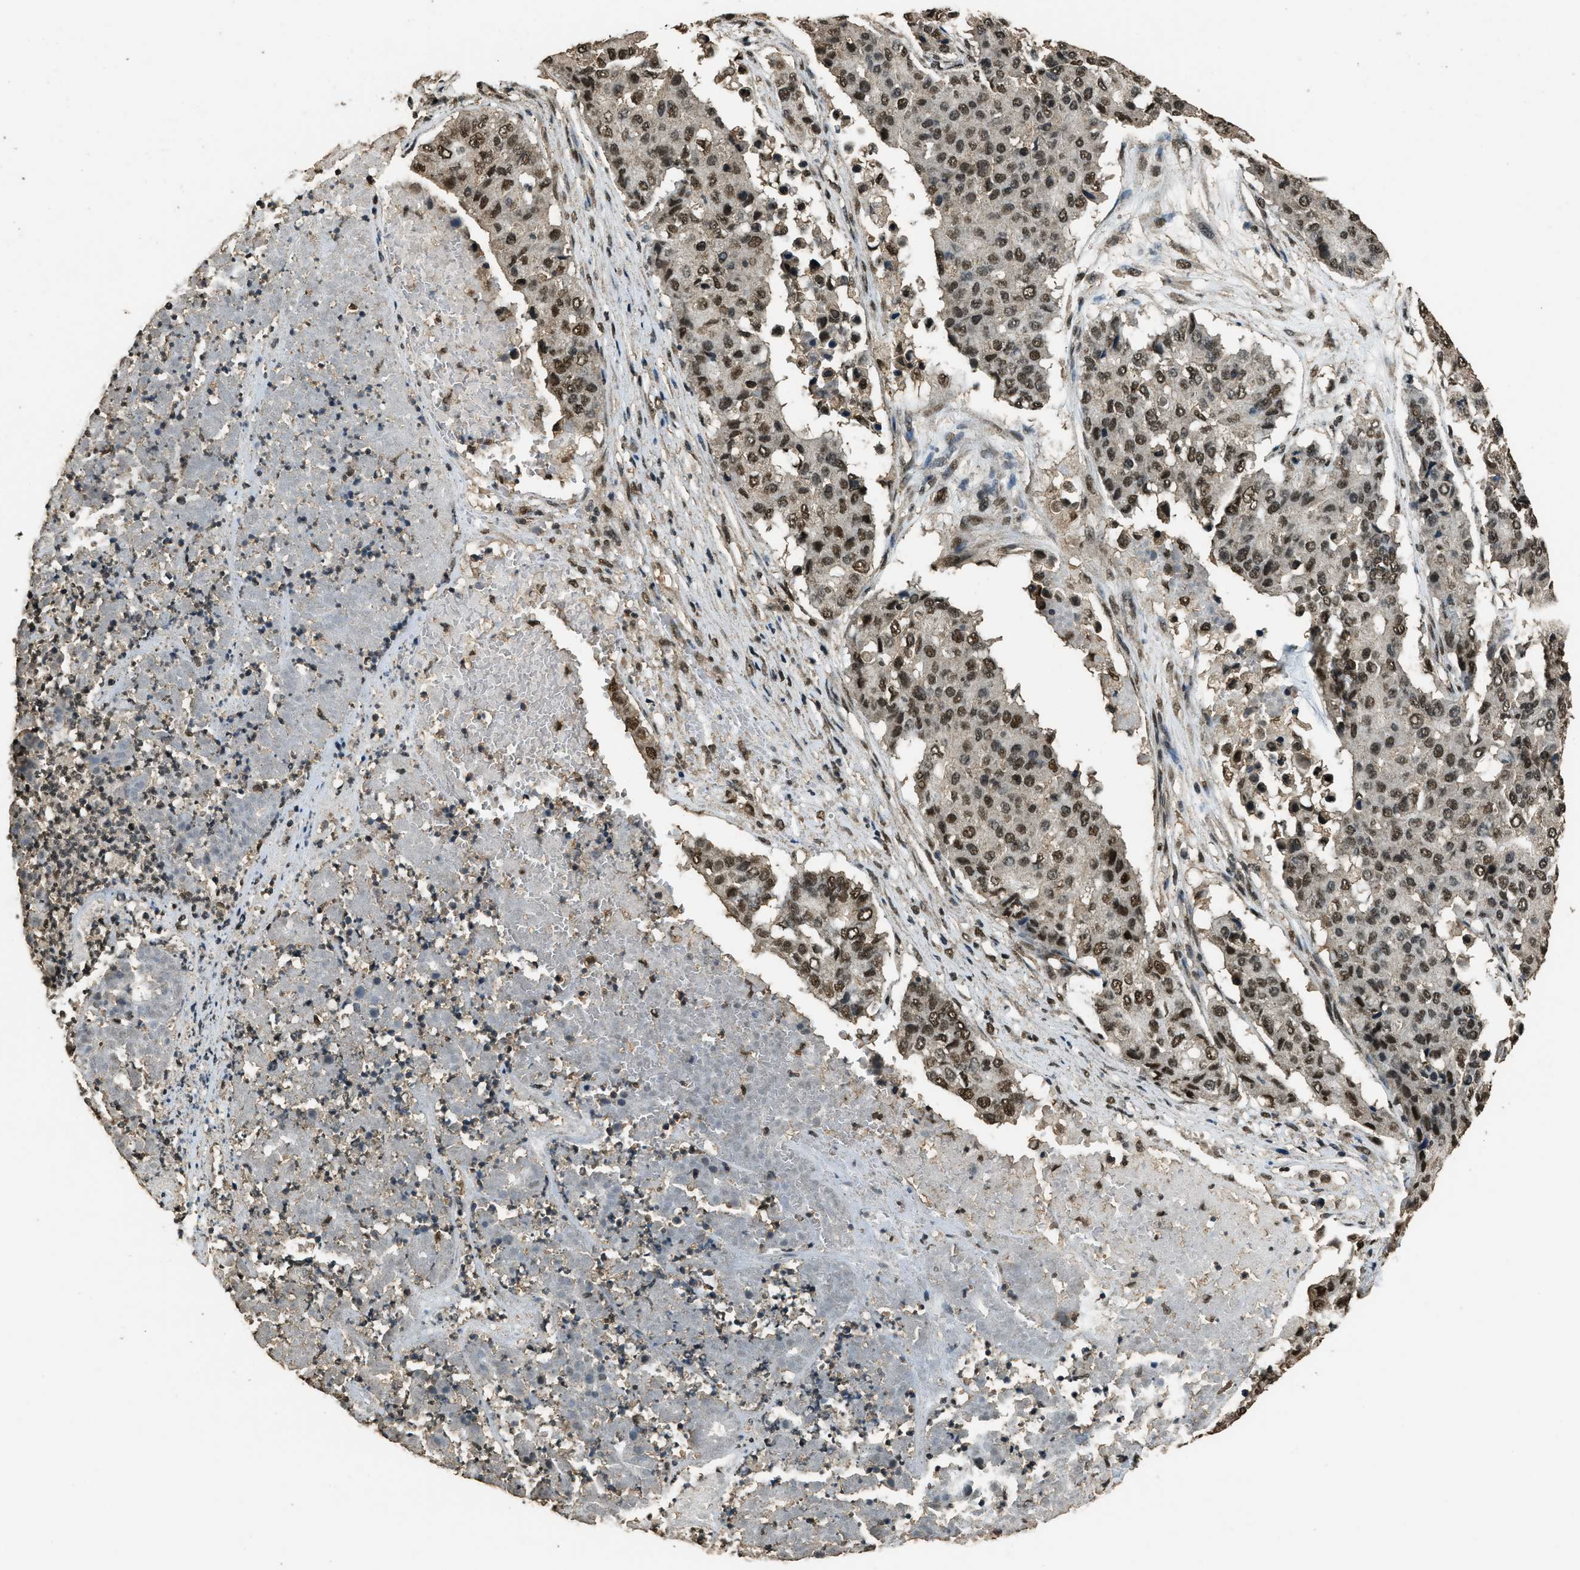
{"staining": {"intensity": "strong", "quantity": ">75%", "location": "nuclear"}, "tissue": "pancreatic cancer", "cell_type": "Tumor cells", "image_type": "cancer", "snomed": [{"axis": "morphology", "description": "Adenocarcinoma, NOS"}, {"axis": "topography", "description": "Pancreas"}], "caption": "About >75% of tumor cells in human pancreatic cancer (adenocarcinoma) exhibit strong nuclear protein expression as visualized by brown immunohistochemical staining.", "gene": "MYB", "patient": {"sex": "male", "age": 50}}